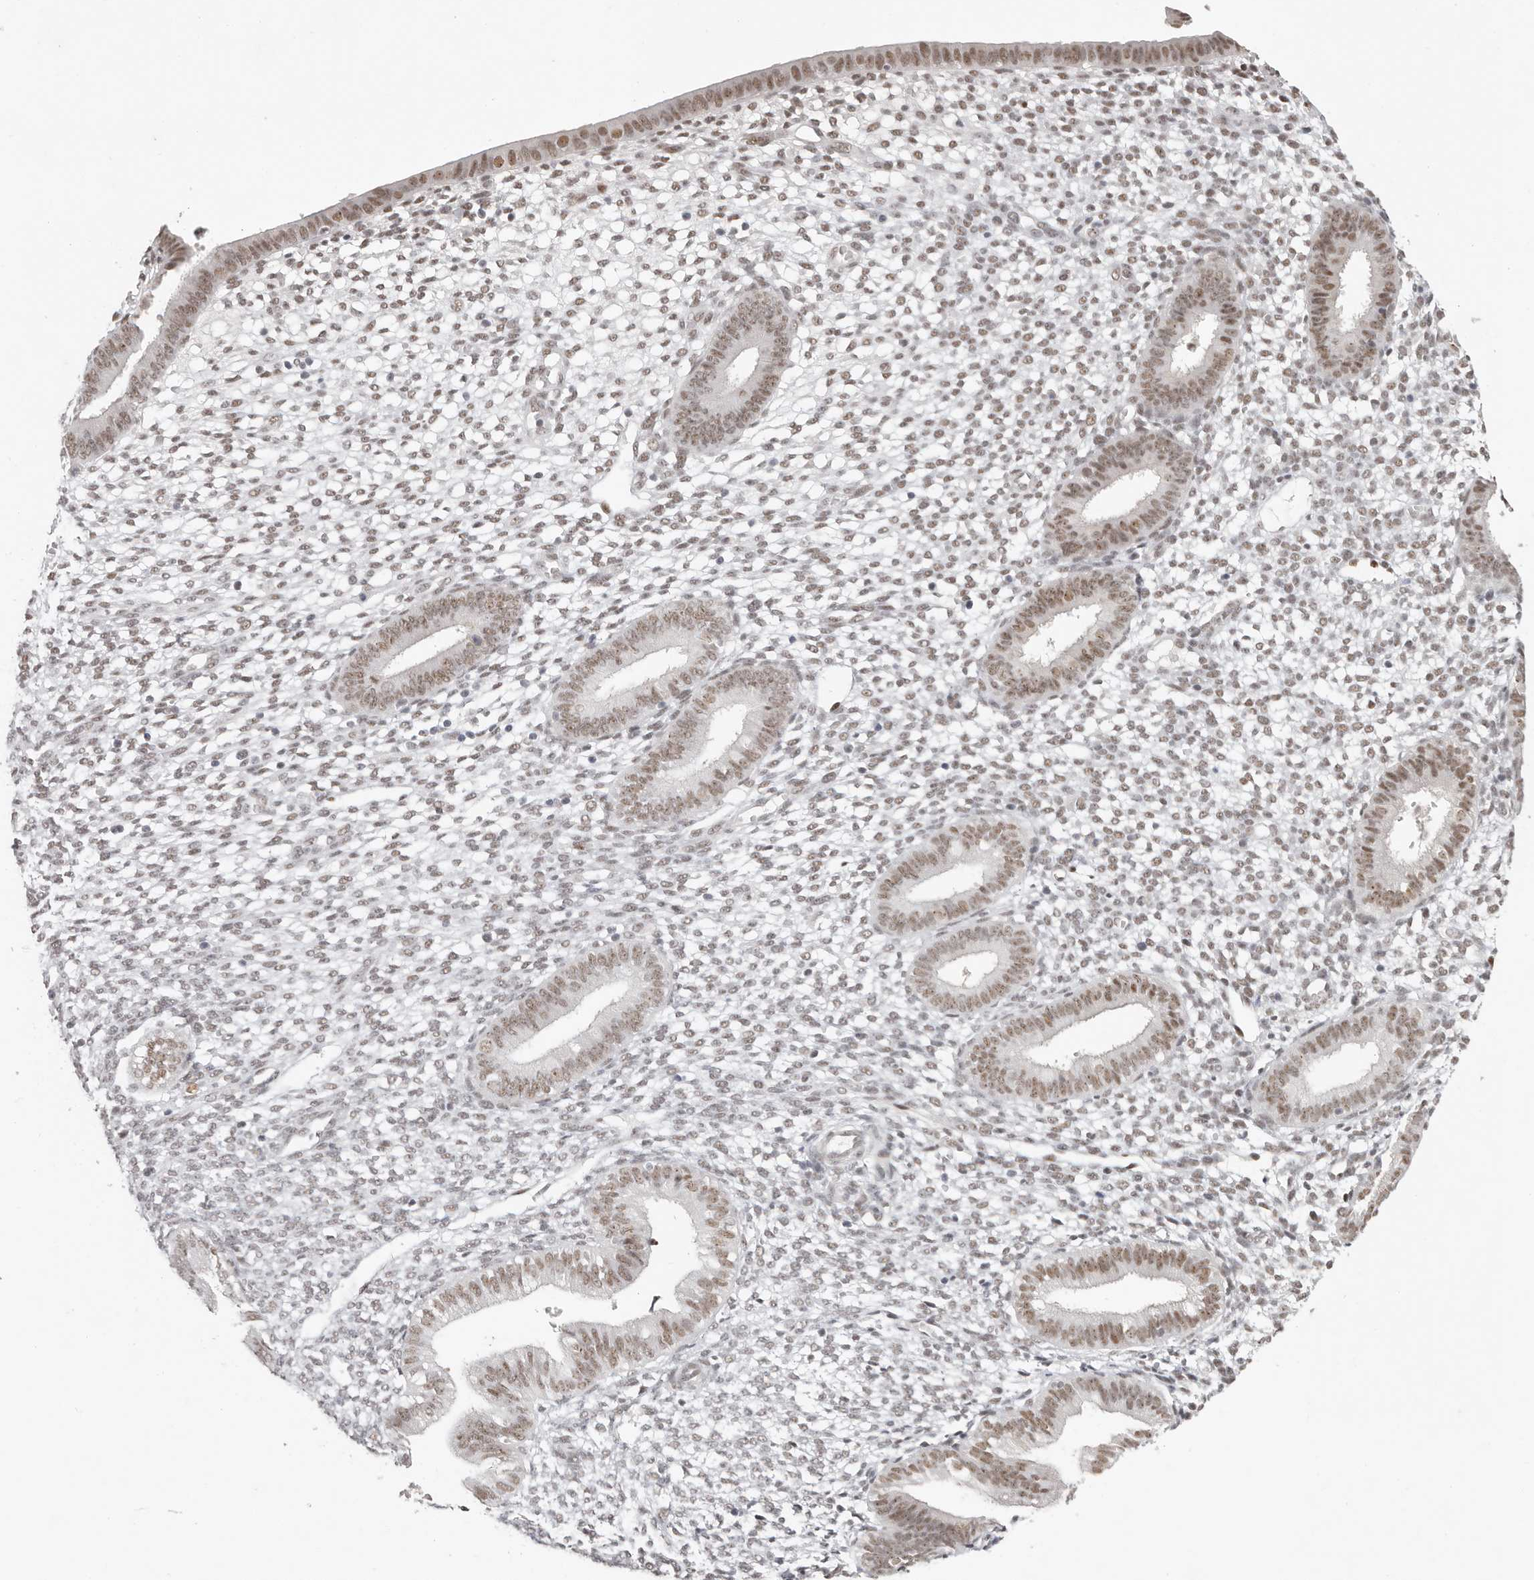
{"staining": {"intensity": "moderate", "quantity": "25%-75%", "location": "nuclear"}, "tissue": "endometrium", "cell_type": "Cells in endometrial stroma", "image_type": "normal", "snomed": [{"axis": "morphology", "description": "Normal tissue, NOS"}, {"axis": "topography", "description": "Endometrium"}], "caption": "Benign endometrium shows moderate nuclear positivity in approximately 25%-75% of cells in endometrial stroma, visualized by immunohistochemistry.", "gene": "LARP7", "patient": {"sex": "female", "age": 46}}